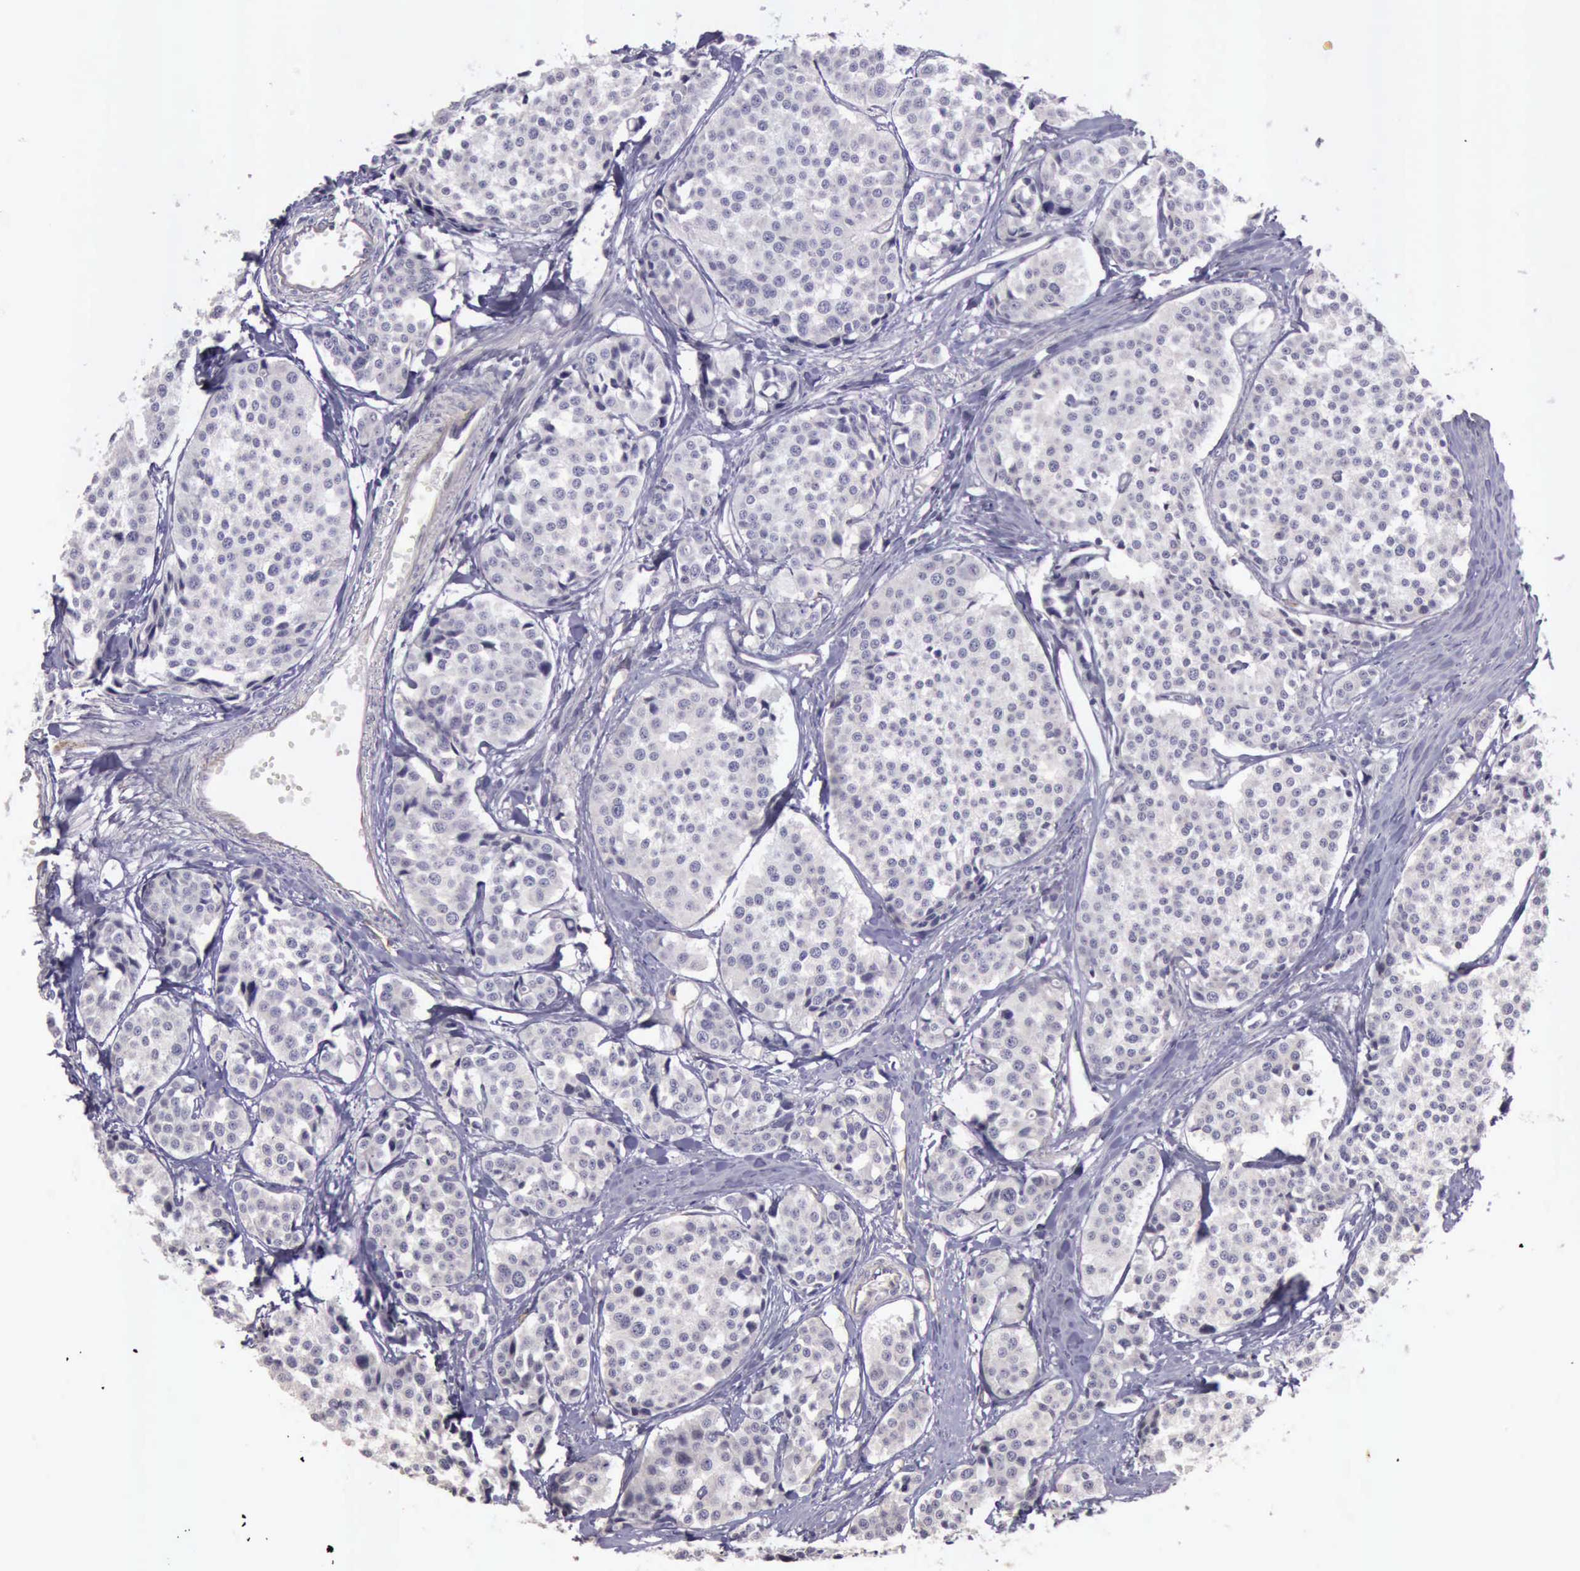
{"staining": {"intensity": "negative", "quantity": "none", "location": "none"}, "tissue": "carcinoid", "cell_type": "Tumor cells", "image_type": "cancer", "snomed": [{"axis": "morphology", "description": "Carcinoid, malignant, NOS"}, {"axis": "topography", "description": "Small intestine"}], "caption": "Immunohistochemistry micrograph of carcinoid (malignant) stained for a protein (brown), which shows no staining in tumor cells.", "gene": "TCEANC", "patient": {"sex": "male", "age": 60}}